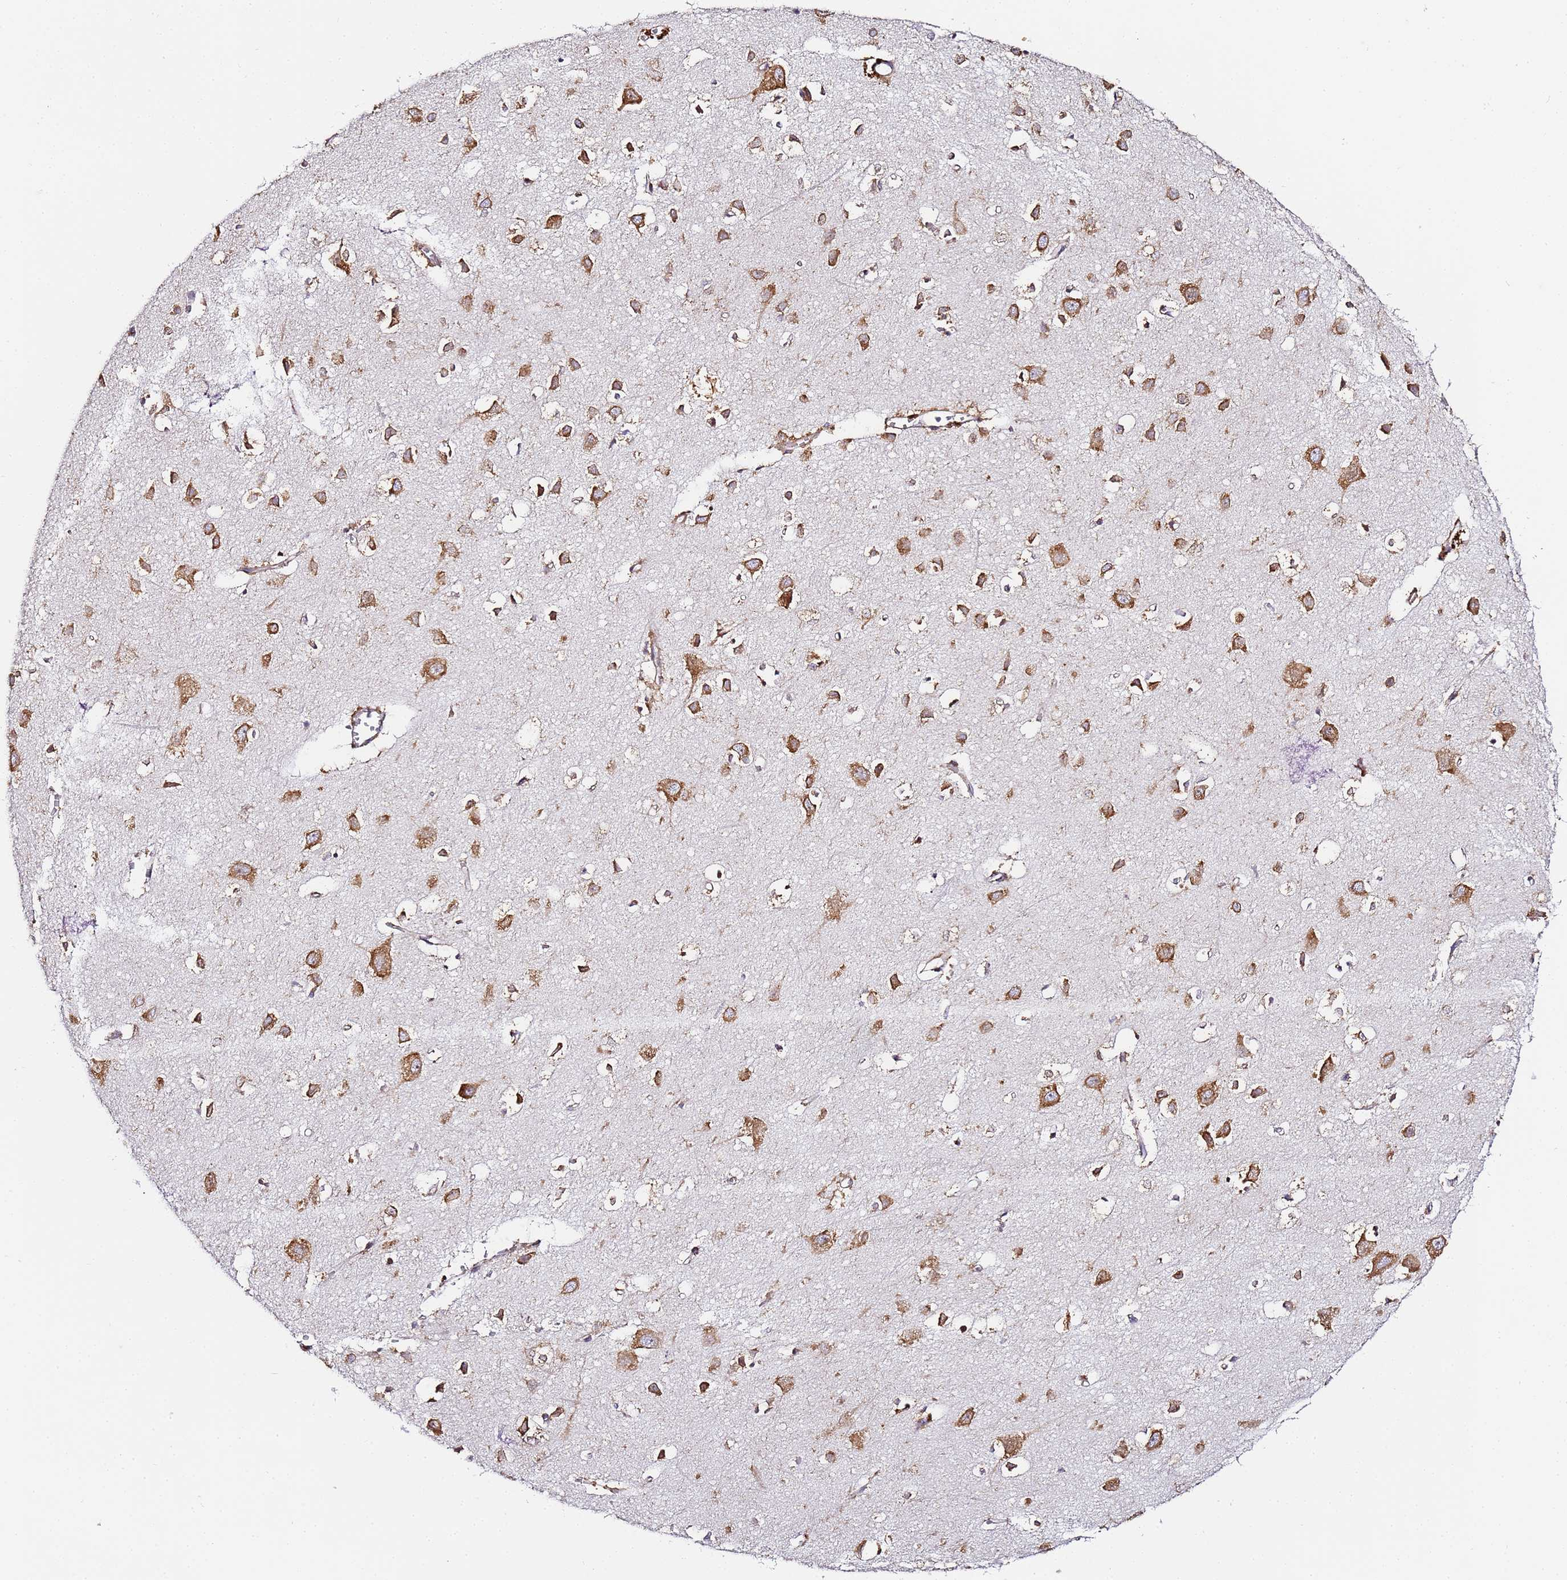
{"staining": {"intensity": "moderate", "quantity": "25%-75%", "location": "cytoplasmic/membranous"}, "tissue": "cerebral cortex", "cell_type": "Endothelial cells", "image_type": "normal", "snomed": [{"axis": "morphology", "description": "Normal tissue, NOS"}, {"axis": "topography", "description": "Cerebral cortex"}], "caption": "Protein analysis of benign cerebral cortex demonstrates moderate cytoplasmic/membranous staining in approximately 25%-75% of endothelial cells.", "gene": "RPL13A", "patient": {"sex": "female", "age": 64}}